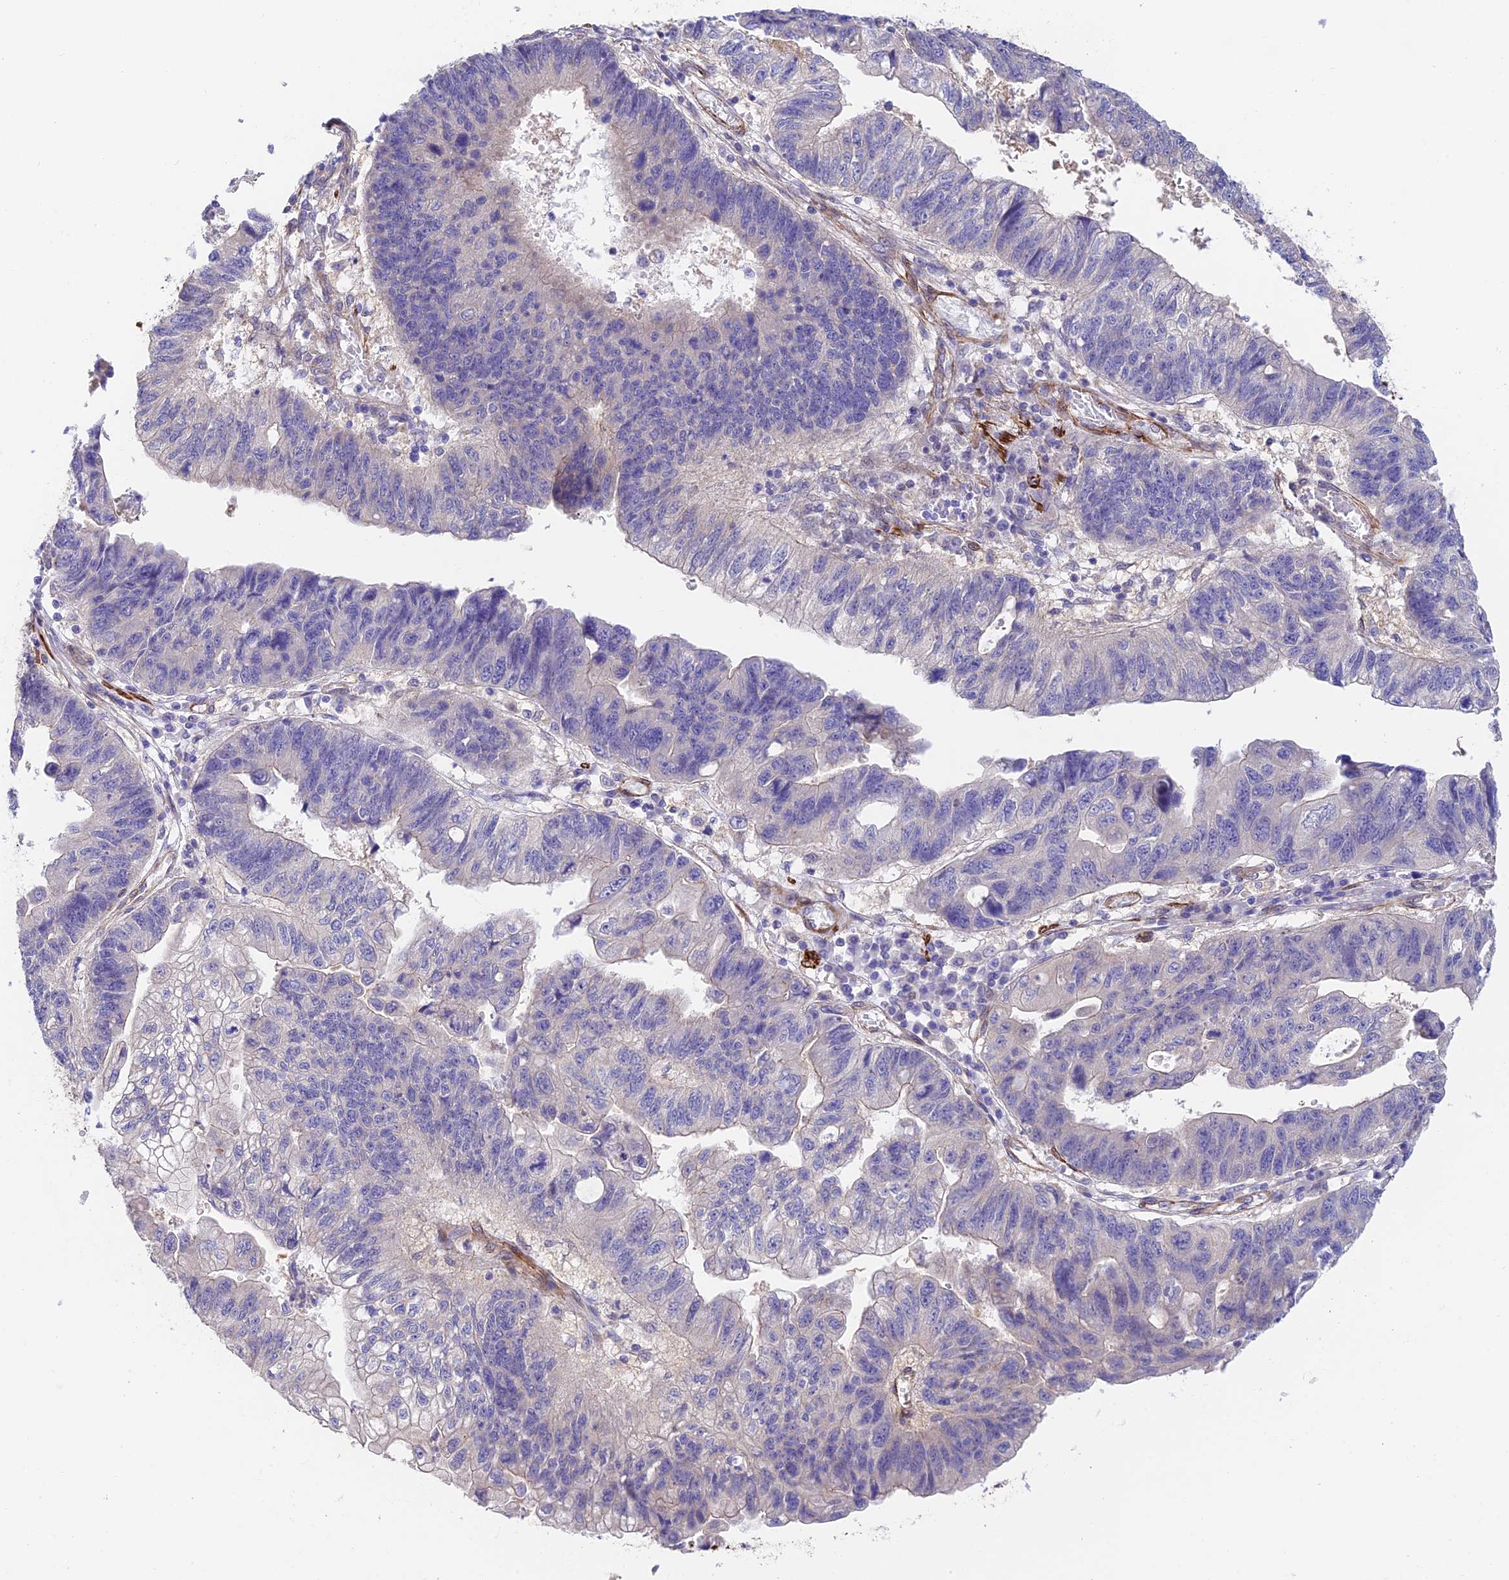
{"staining": {"intensity": "negative", "quantity": "none", "location": "none"}, "tissue": "stomach cancer", "cell_type": "Tumor cells", "image_type": "cancer", "snomed": [{"axis": "morphology", "description": "Adenocarcinoma, NOS"}, {"axis": "topography", "description": "Stomach"}], "caption": "This is an IHC photomicrograph of human stomach cancer (adenocarcinoma). There is no expression in tumor cells.", "gene": "ANKRD50", "patient": {"sex": "male", "age": 59}}